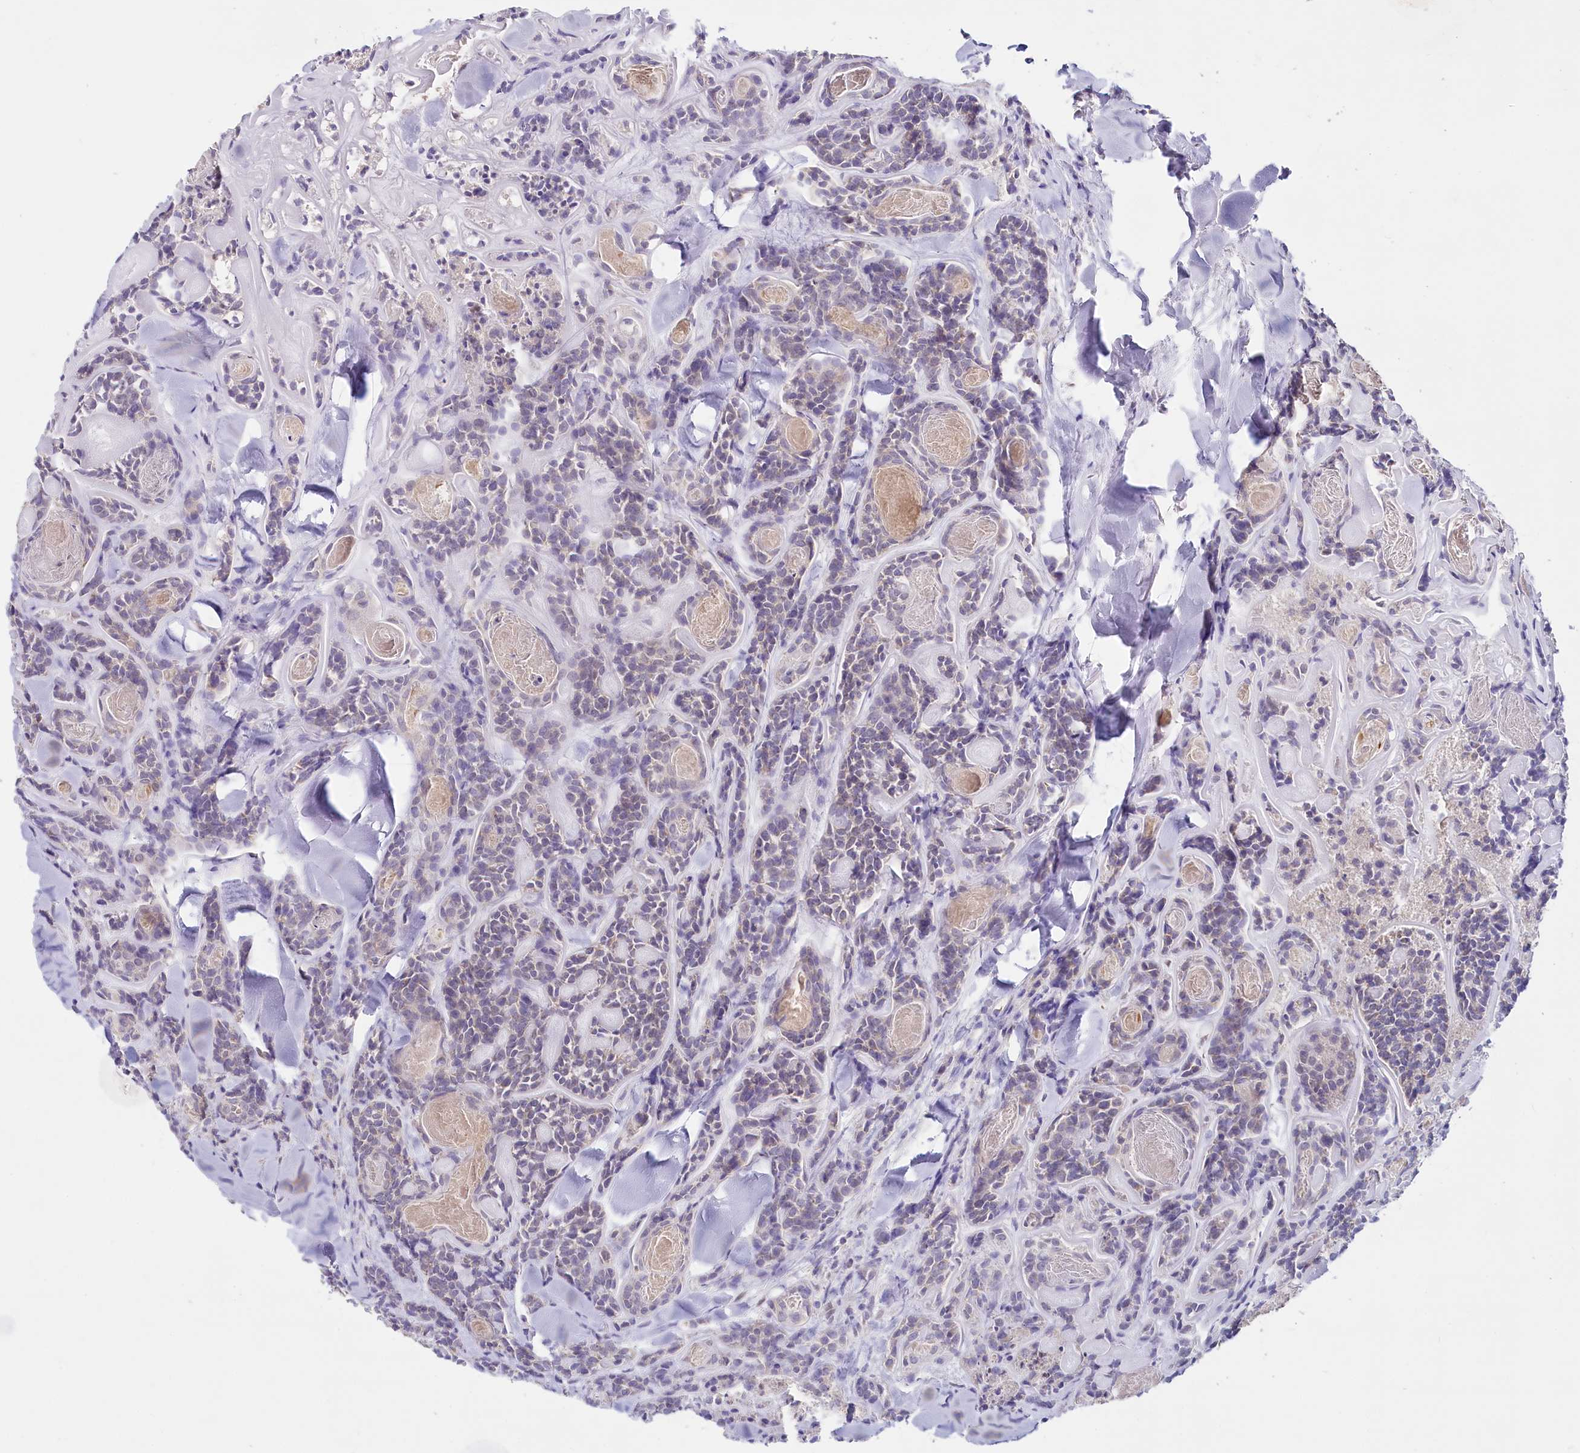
{"staining": {"intensity": "weak", "quantity": "<25%", "location": "cytoplasmic/membranous"}, "tissue": "head and neck cancer", "cell_type": "Tumor cells", "image_type": "cancer", "snomed": [{"axis": "morphology", "description": "Adenocarcinoma, NOS"}, {"axis": "topography", "description": "Salivary gland"}, {"axis": "topography", "description": "Head-Neck"}], "caption": "The IHC micrograph has no significant staining in tumor cells of head and neck cancer (adenocarcinoma) tissue.", "gene": "PSAPL1", "patient": {"sex": "female", "age": 63}}